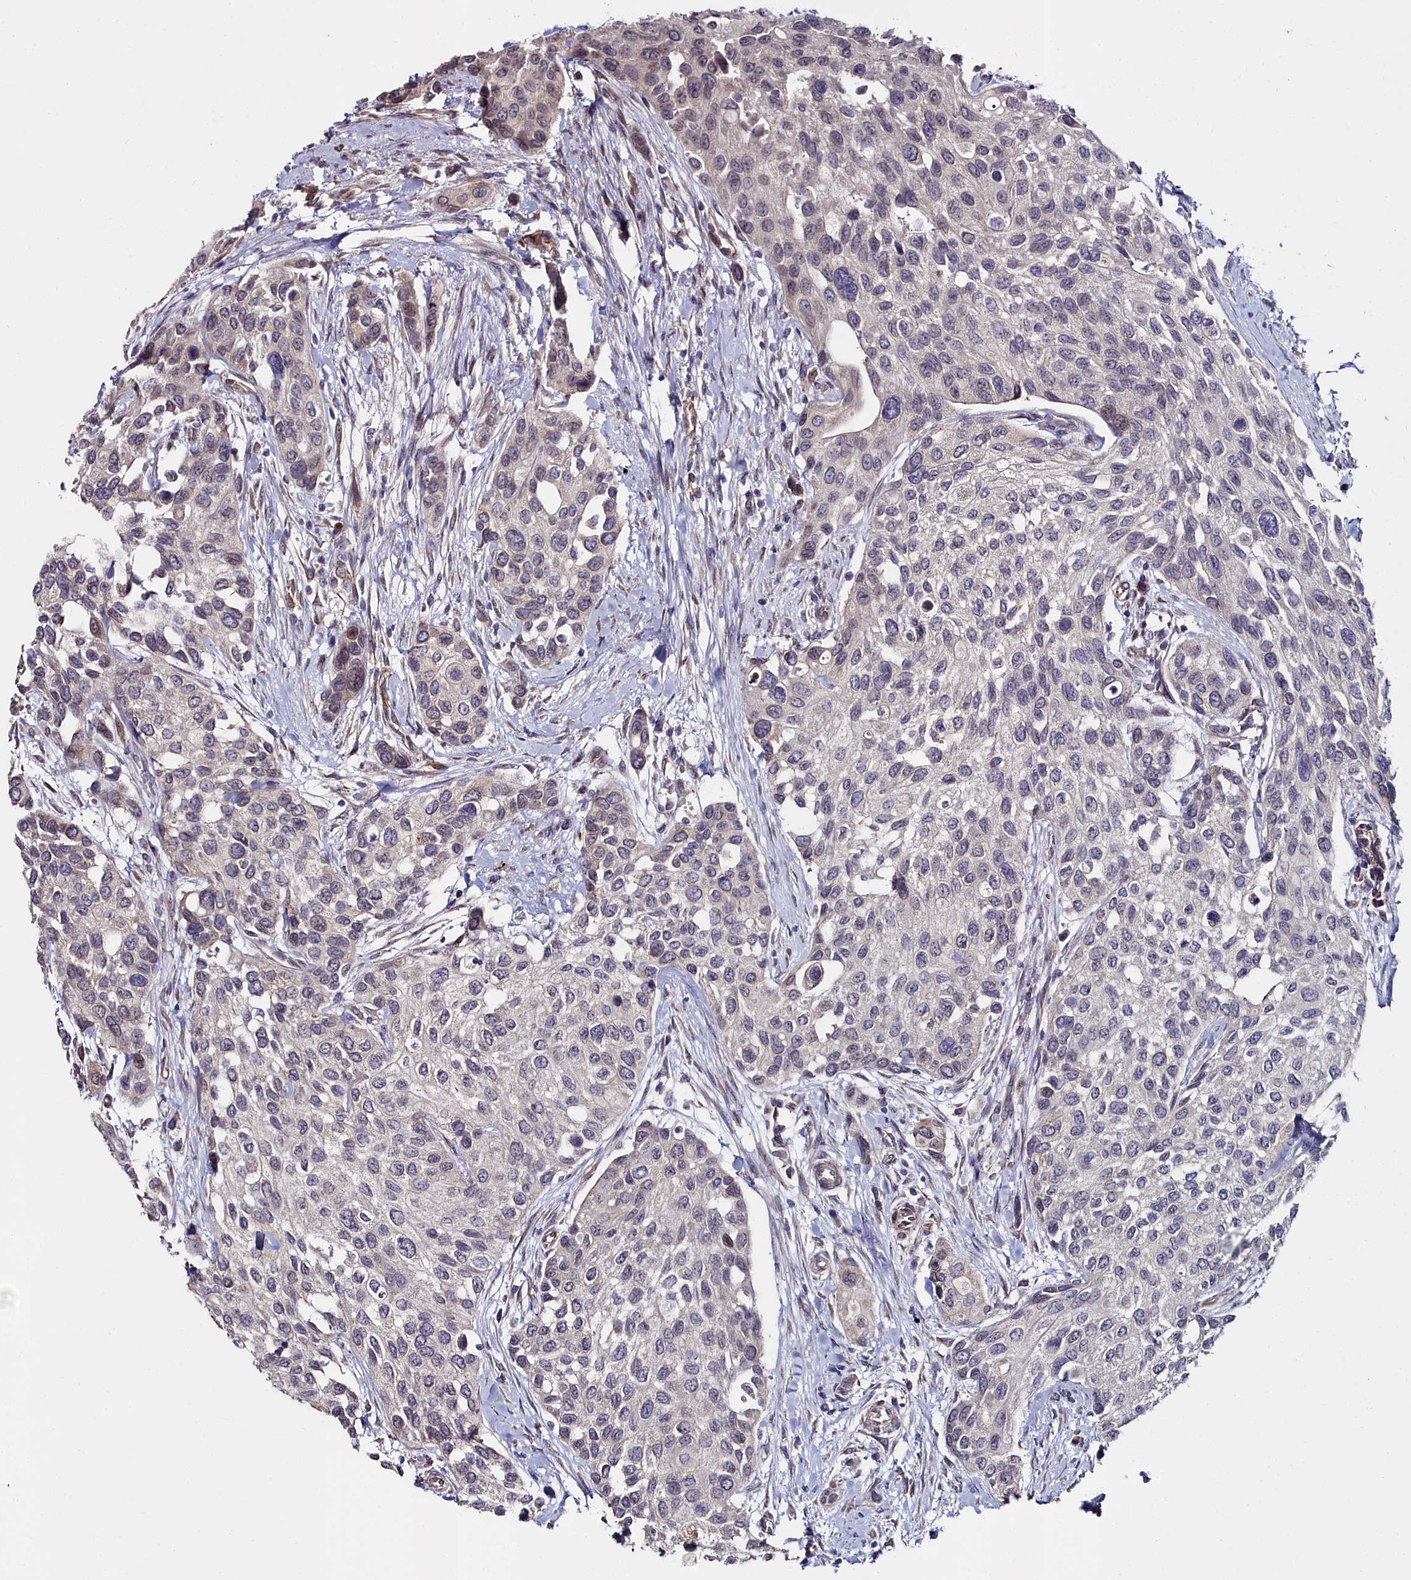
{"staining": {"intensity": "negative", "quantity": "none", "location": "none"}, "tissue": "urothelial cancer", "cell_type": "Tumor cells", "image_type": "cancer", "snomed": [{"axis": "morphology", "description": "Normal tissue, NOS"}, {"axis": "morphology", "description": "Urothelial carcinoma, High grade"}, {"axis": "topography", "description": "Vascular tissue"}, {"axis": "topography", "description": "Urinary bladder"}], "caption": "This is an immunohistochemistry micrograph of urothelial cancer. There is no expression in tumor cells.", "gene": "C4orf19", "patient": {"sex": "female", "age": 56}}